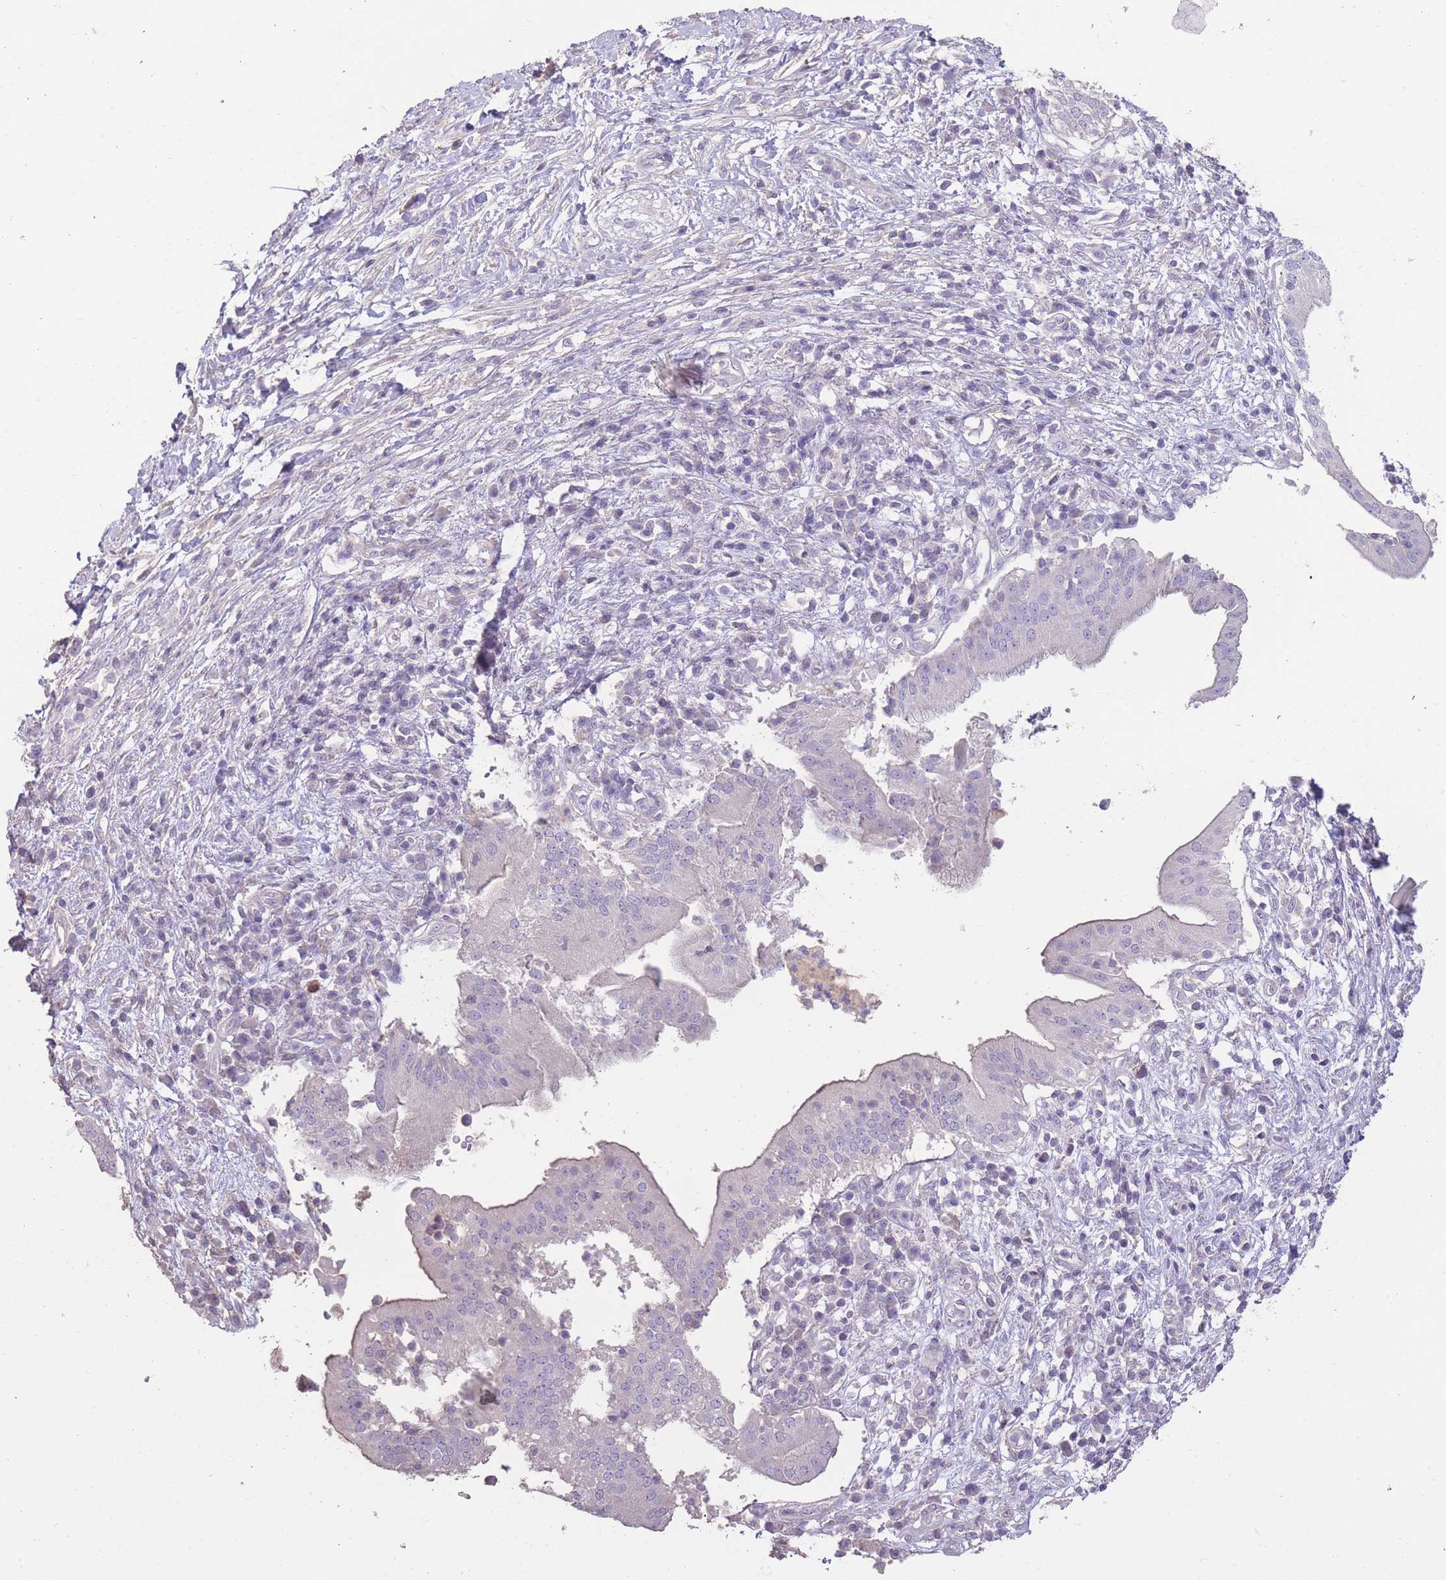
{"staining": {"intensity": "negative", "quantity": "none", "location": "none"}, "tissue": "pancreatic cancer", "cell_type": "Tumor cells", "image_type": "cancer", "snomed": [{"axis": "morphology", "description": "Adenocarcinoma, NOS"}, {"axis": "topography", "description": "Pancreas"}], "caption": "High power microscopy image of an IHC photomicrograph of pancreatic cancer (adenocarcinoma), revealing no significant positivity in tumor cells. Nuclei are stained in blue.", "gene": "RSPH10B", "patient": {"sex": "male", "age": 68}}